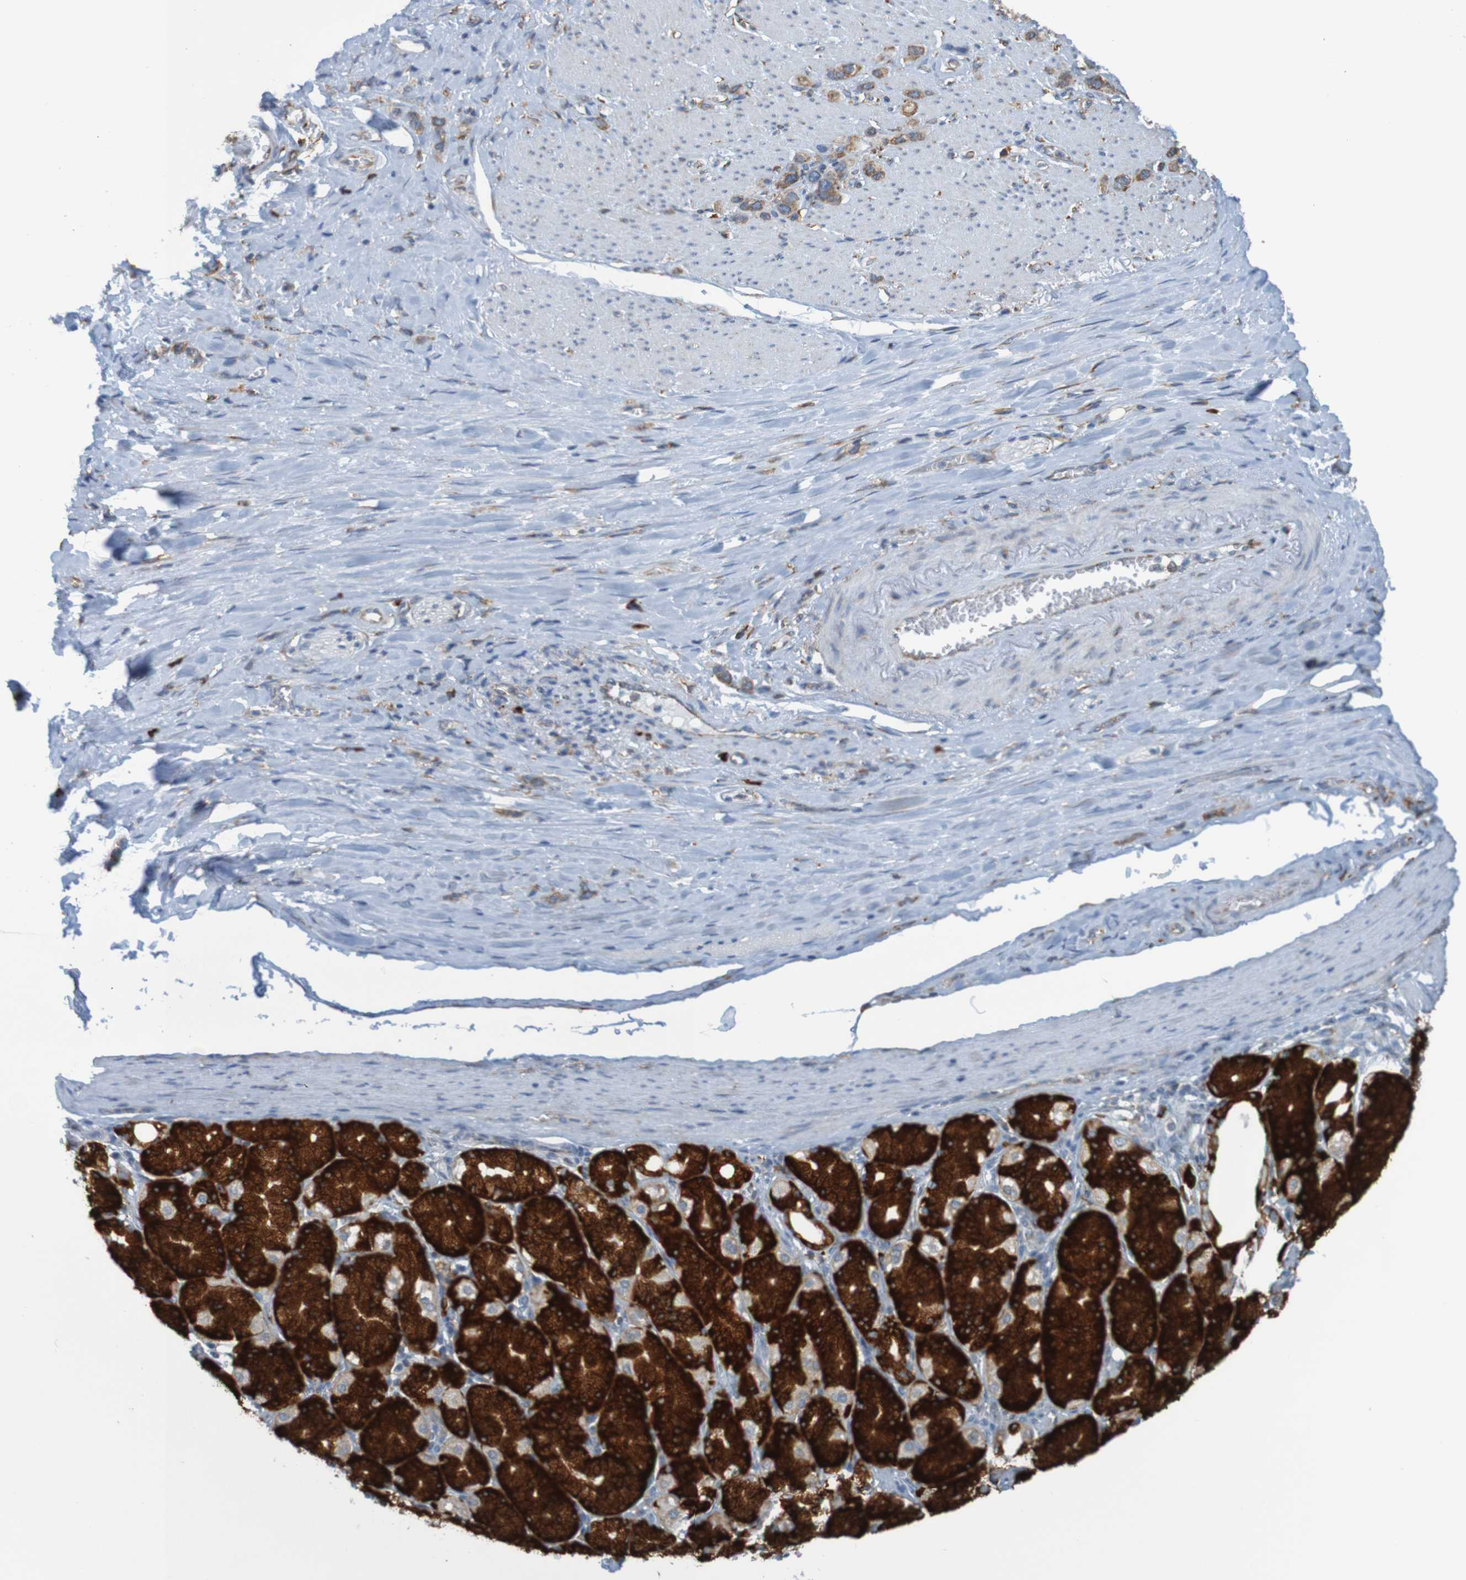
{"staining": {"intensity": "weak", "quantity": "25%-75%", "location": "cytoplasmic/membranous"}, "tissue": "stomach cancer", "cell_type": "Tumor cells", "image_type": "cancer", "snomed": [{"axis": "morphology", "description": "Normal tissue, NOS"}, {"axis": "morphology", "description": "Adenocarcinoma, NOS"}, {"axis": "morphology", "description": "Adenocarcinoma, High grade"}, {"axis": "topography", "description": "Stomach, upper"}, {"axis": "topography", "description": "Stomach"}], "caption": "Immunohistochemical staining of human stomach cancer (adenocarcinoma (high-grade)) displays low levels of weak cytoplasmic/membranous protein positivity in about 25%-75% of tumor cells.", "gene": "SSR1", "patient": {"sex": "female", "age": 65}}